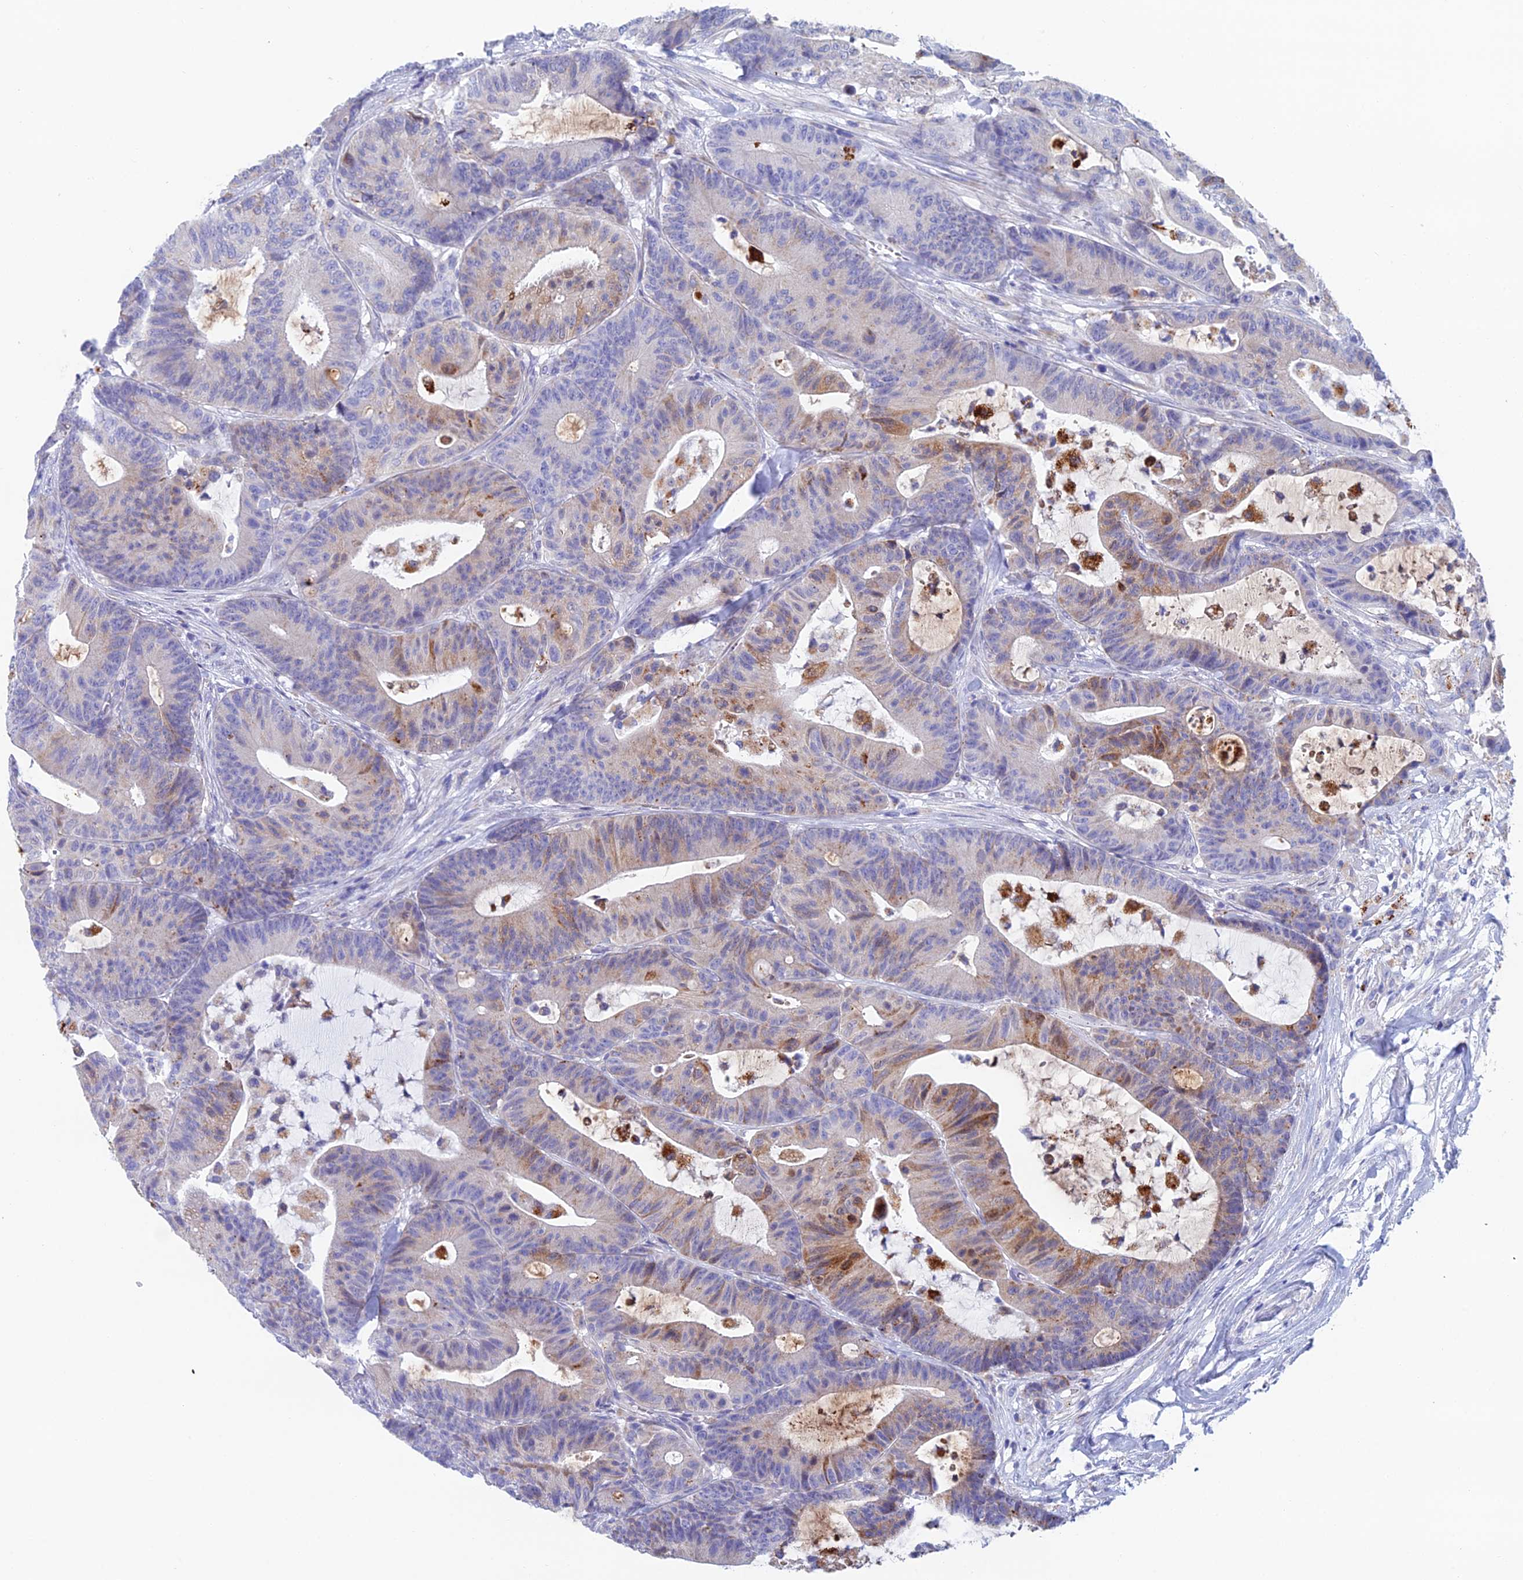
{"staining": {"intensity": "moderate", "quantity": "<25%", "location": "cytoplasmic/membranous"}, "tissue": "colorectal cancer", "cell_type": "Tumor cells", "image_type": "cancer", "snomed": [{"axis": "morphology", "description": "Adenocarcinoma, NOS"}, {"axis": "topography", "description": "Colon"}], "caption": "High-power microscopy captured an immunohistochemistry (IHC) micrograph of colorectal adenocarcinoma, revealing moderate cytoplasmic/membranous staining in about <25% of tumor cells. Nuclei are stained in blue.", "gene": "CFAP210", "patient": {"sex": "female", "age": 84}}